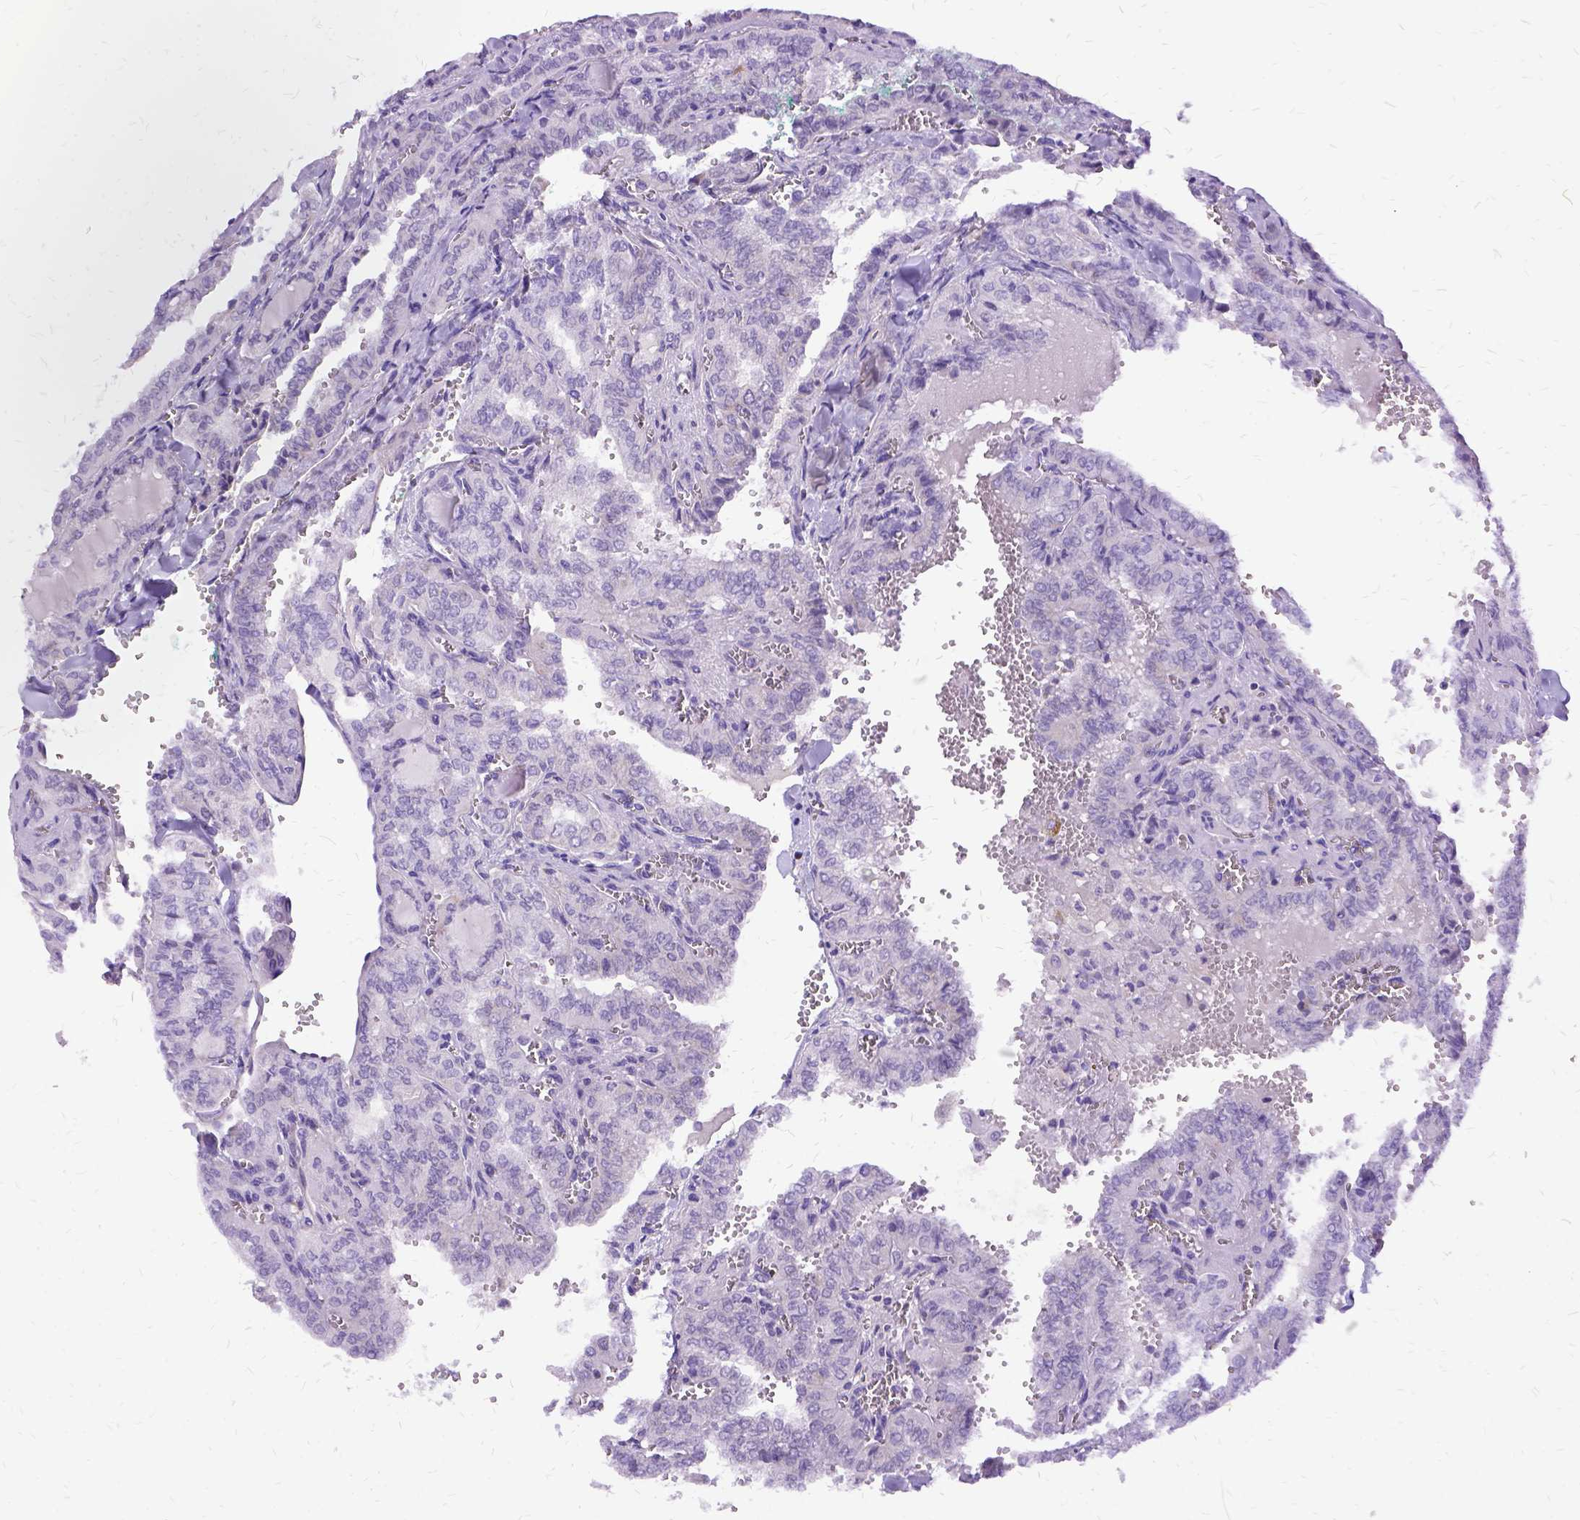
{"staining": {"intensity": "negative", "quantity": "none", "location": "none"}, "tissue": "thyroid cancer", "cell_type": "Tumor cells", "image_type": "cancer", "snomed": [{"axis": "morphology", "description": "Papillary adenocarcinoma, NOS"}, {"axis": "topography", "description": "Thyroid gland"}], "caption": "Immunohistochemical staining of thyroid papillary adenocarcinoma exhibits no significant positivity in tumor cells.", "gene": "OXCT1", "patient": {"sex": "female", "age": 41}}